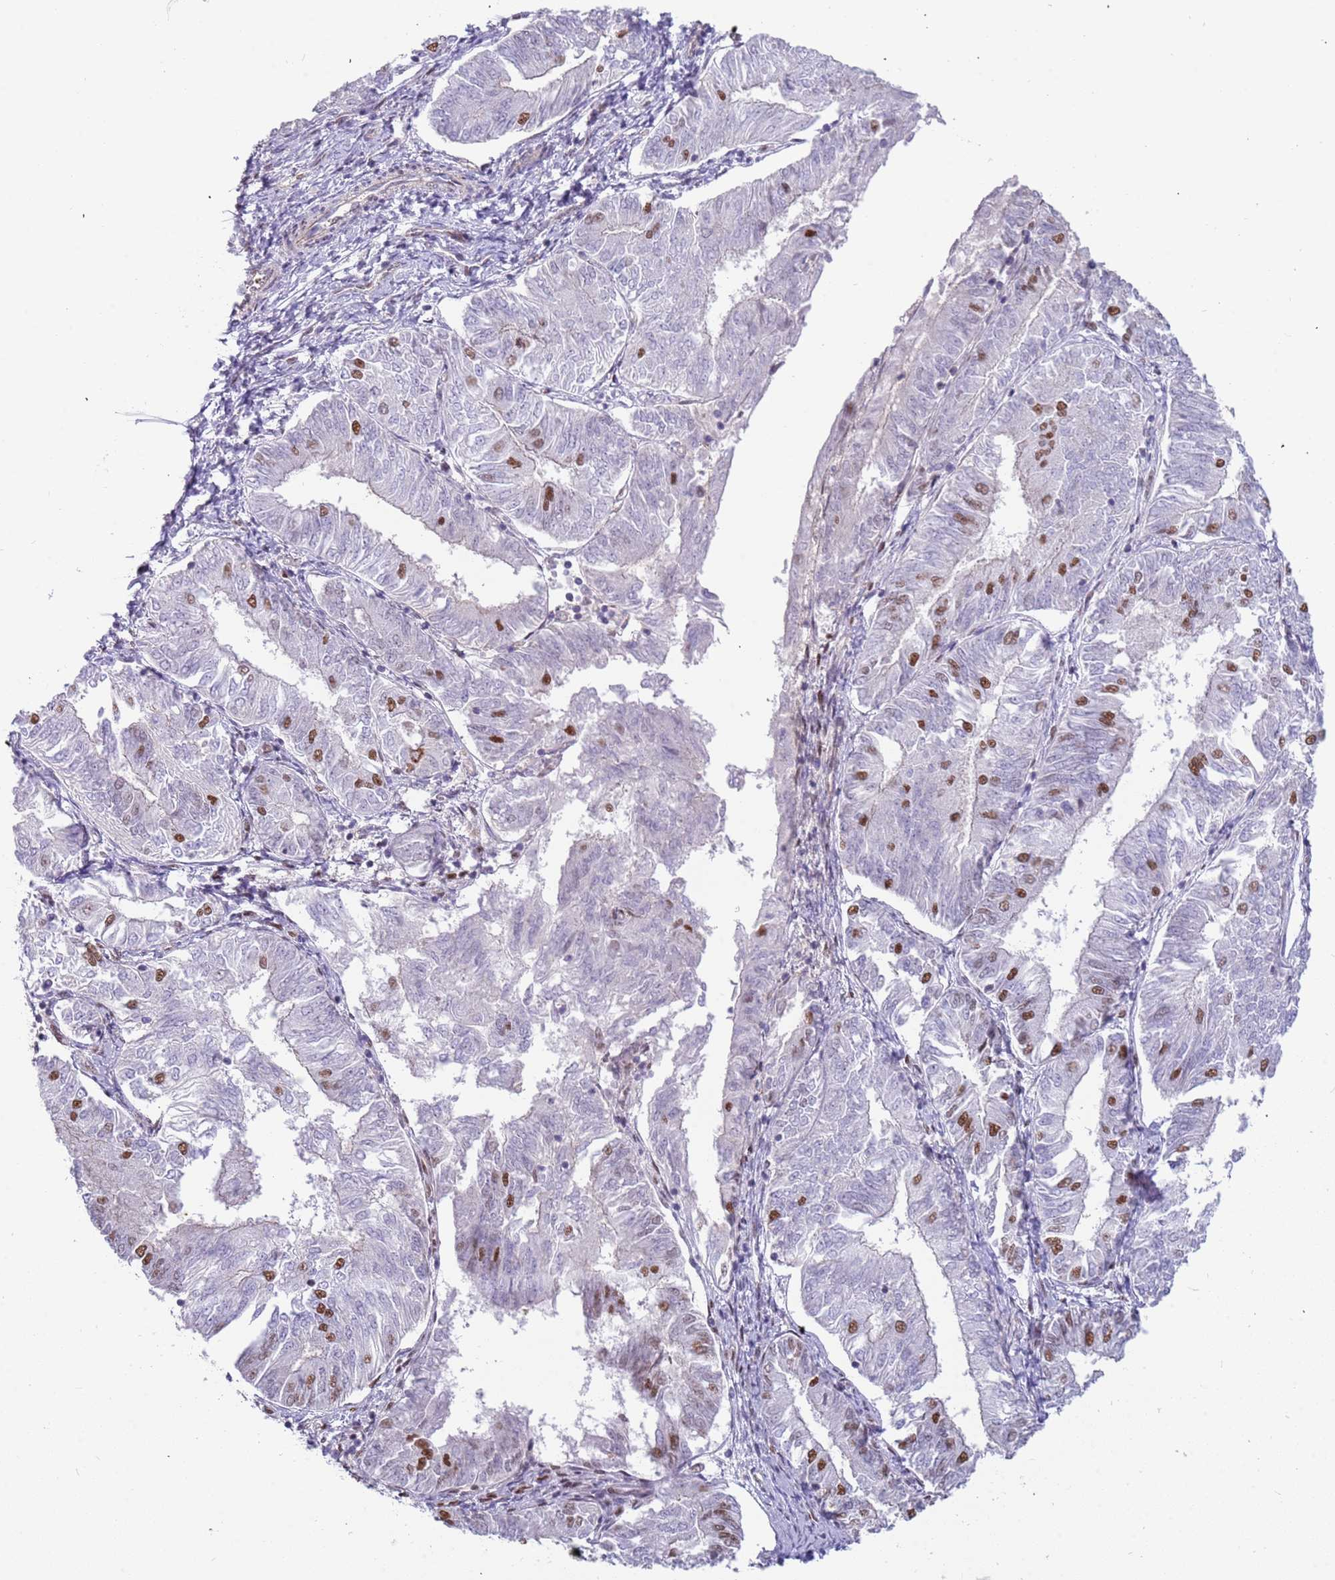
{"staining": {"intensity": "moderate", "quantity": "<25%", "location": "nuclear"}, "tissue": "endometrial cancer", "cell_type": "Tumor cells", "image_type": "cancer", "snomed": [{"axis": "morphology", "description": "Adenocarcinoma, NOS"}, {"axis": "topography", "description": "Endometrium"}], "caption": "Protein expression by IHC displays moderate nuclear positivity in approximately <25% of tumor cells in endometrial cancer.", "gene": "LRMDA", "patient": {"sex": "female", "age": 58}}